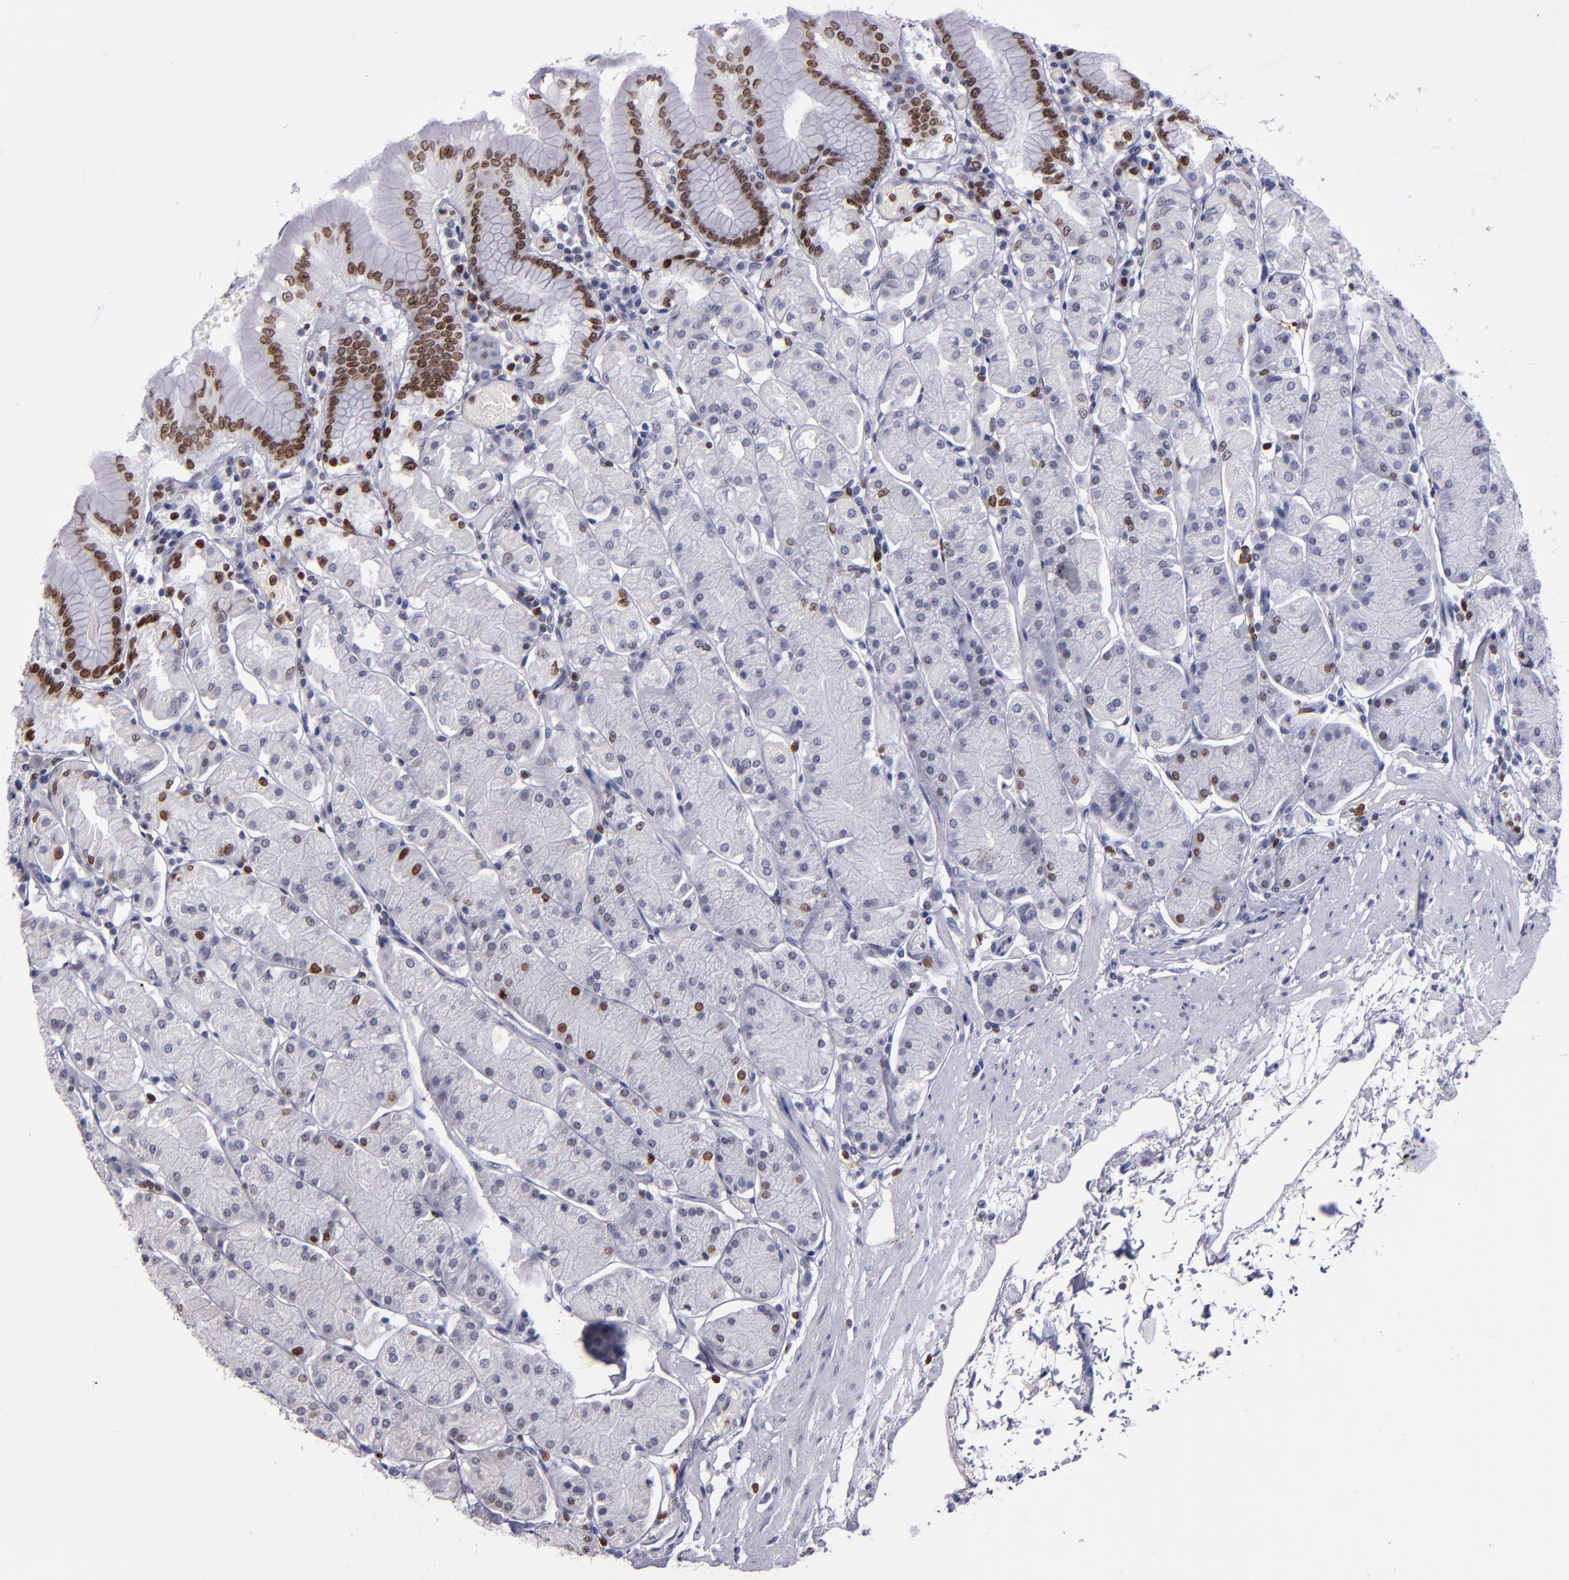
{"staining": {"intensity": "strong", "quantity": ">75%", "location": "nuclear"}, "tissue": "stomach", "cell_type": "Glandular cells", "image_type": "normal", "snomed": [{"axis": "morphology", "description": "Normal tissue, NOS"}, {"axis": "topography", "description": "Stomach, upper"}, {"axis": "topography", "description": "Stomach"}], "caption": "Immunohistochemistry (IHC) of unremarkable human stomach shows high levels of strong nuclear positivity in about >75% of glandular cells.", "gene": "CDKL5", "patient": {"sex": "male", "age": 76}}